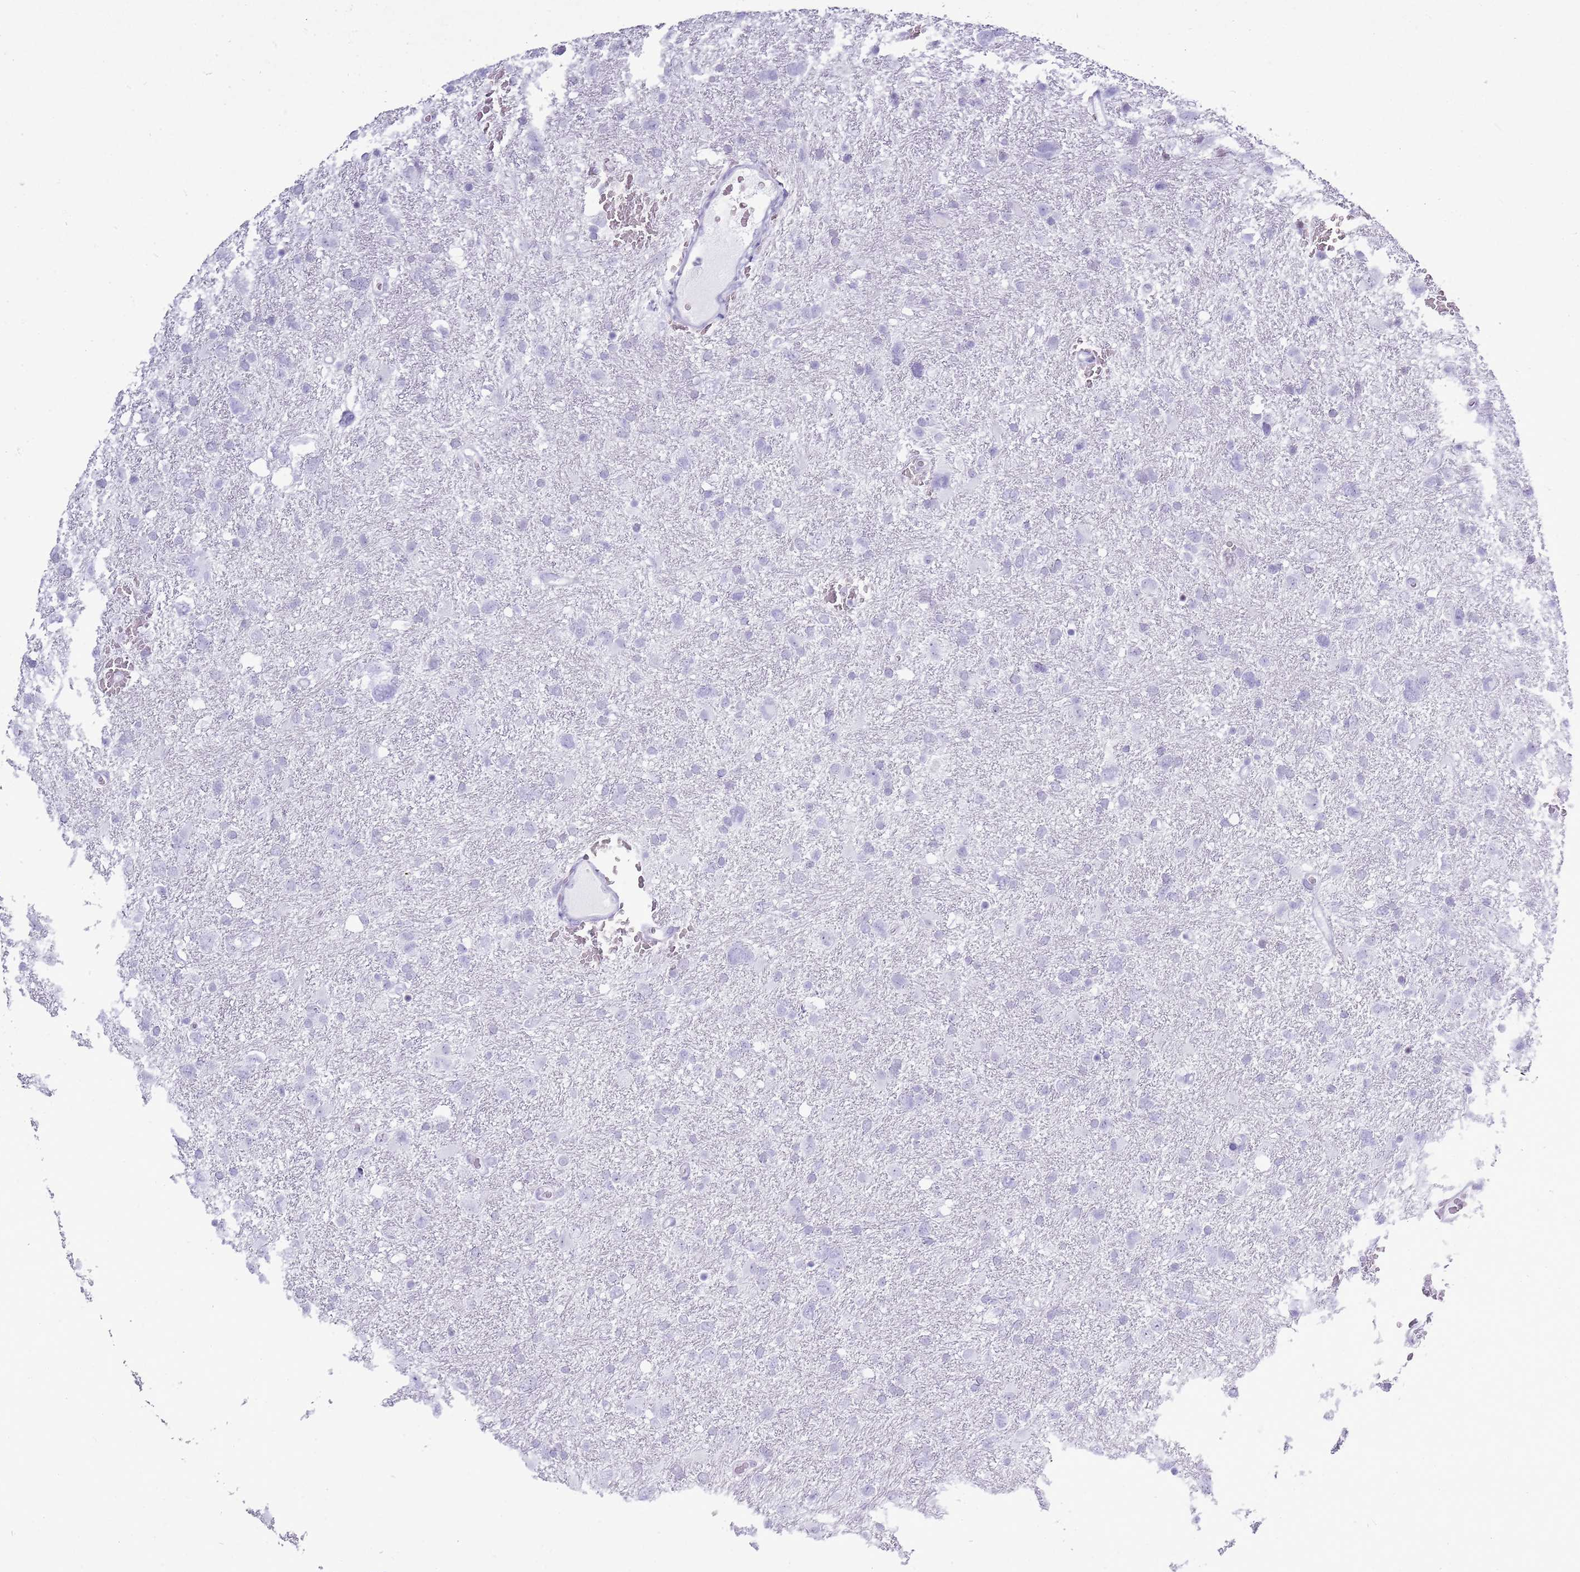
{"staining": {"intensity": "negative", "quantity": "none", "location": "none"}, "tissue": "glioma", "cell_type": "Tumor cells", "image_type": "cancer", "snomed": [{"axis": "morphology", "description": "Glioma, malignant, High grade"}, {"axis": "topography", "description": "Brain"}], "caption": "Immunohistochemistry of human malignant high-grade glioma shows no staining in tumor cells.", "gene": "ASIP", "patient": {"sex": "male", "age": 61}}